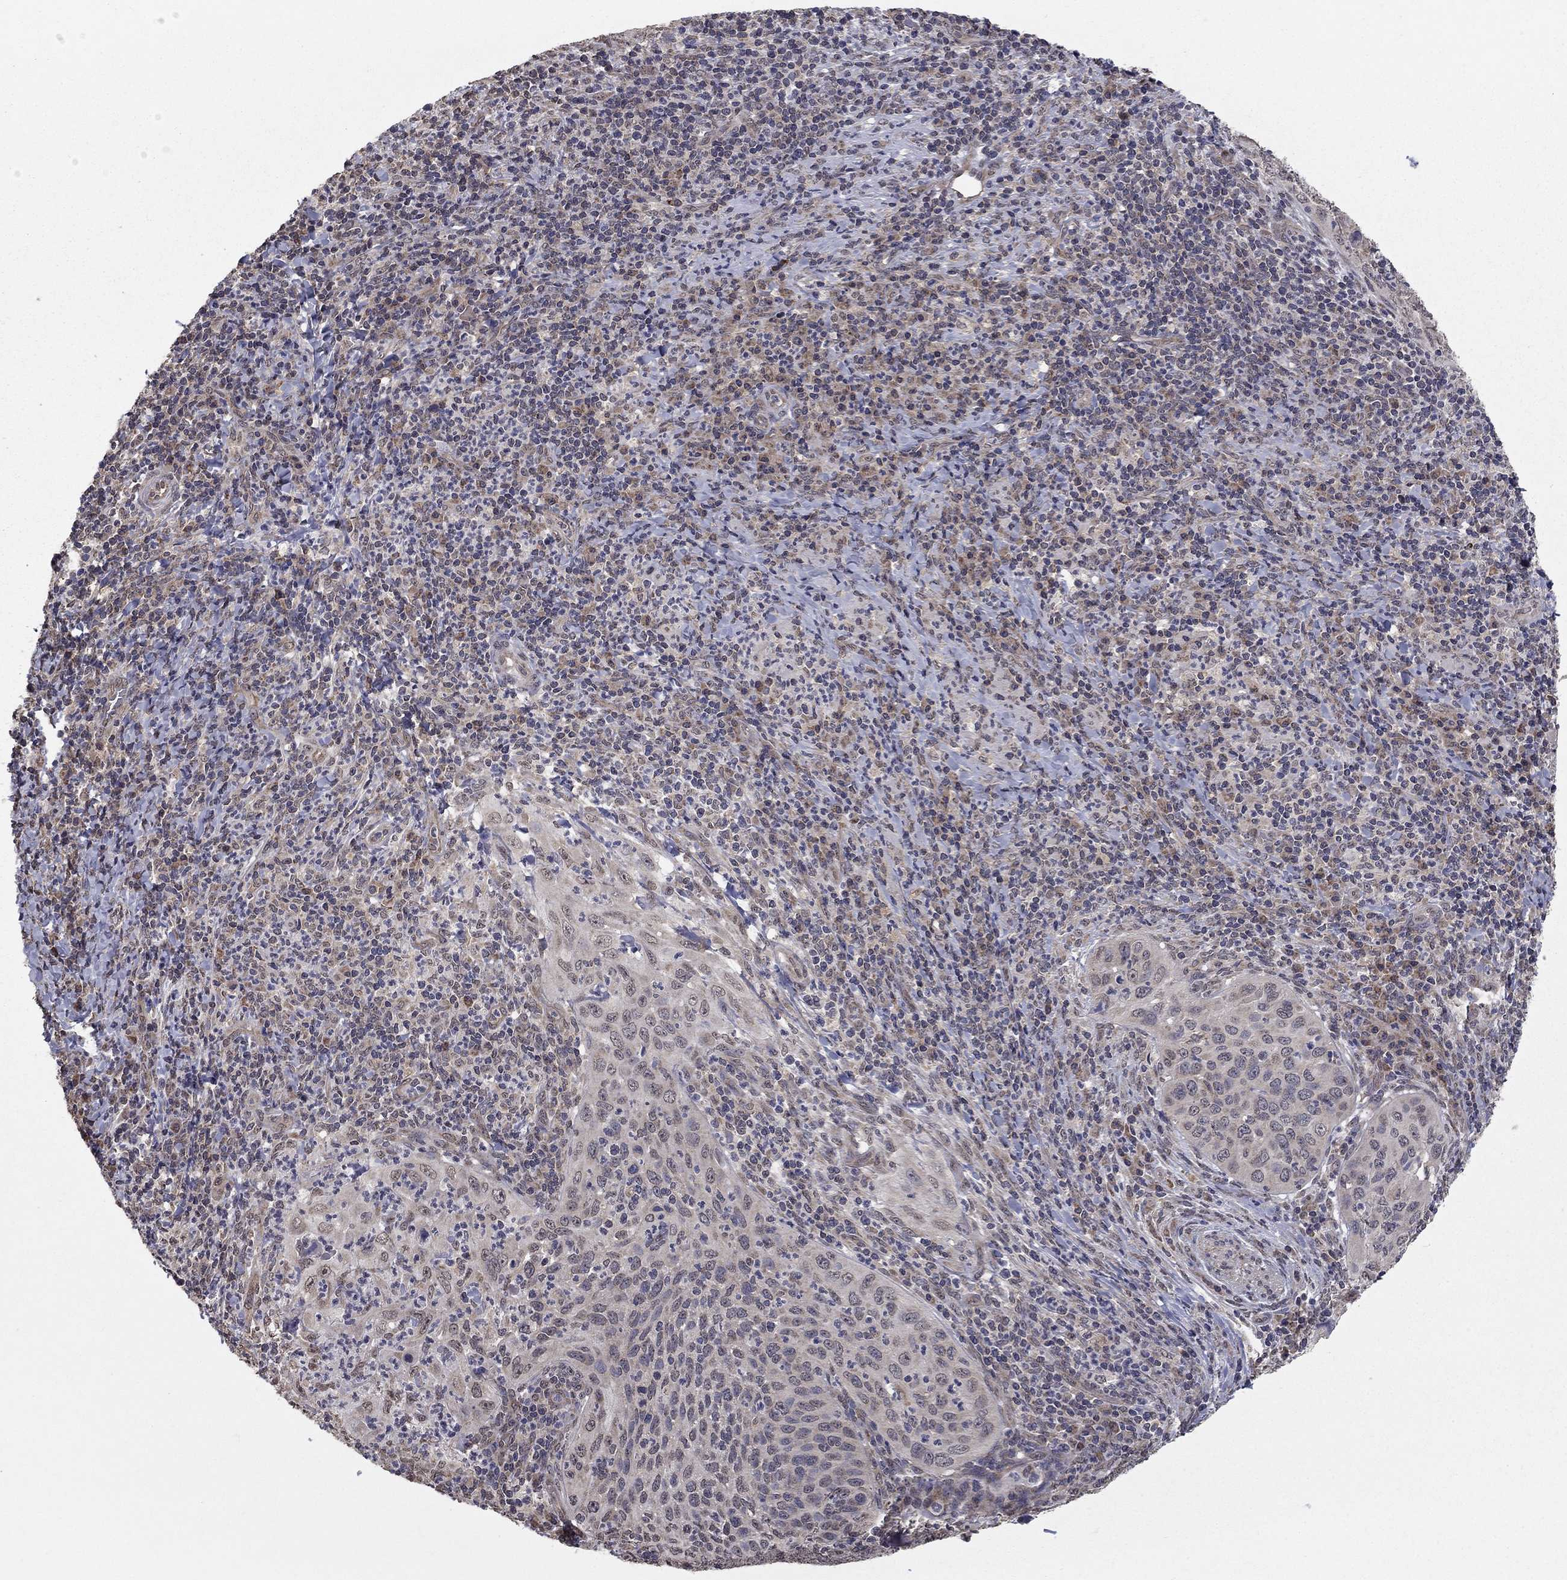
{"staining": {"intensity": "negative", "quantity": "none", "location": "none"}, "tissue": "cervical cancer", "cell_type": "Tumor cells", "image_type": "cancer", "snomed": [{"axis": "morphology", "description": "Squamous cell carcinoma, NOS"}, {"axis": "topography", "description": "Cervix"}], "caption": "Photomicrograph shows no significant protein staining in tumor cells of cervical squamous cell carcinoma.", "gene": "SLC2A13", "patient": {"sex": "female", "age": 26}}